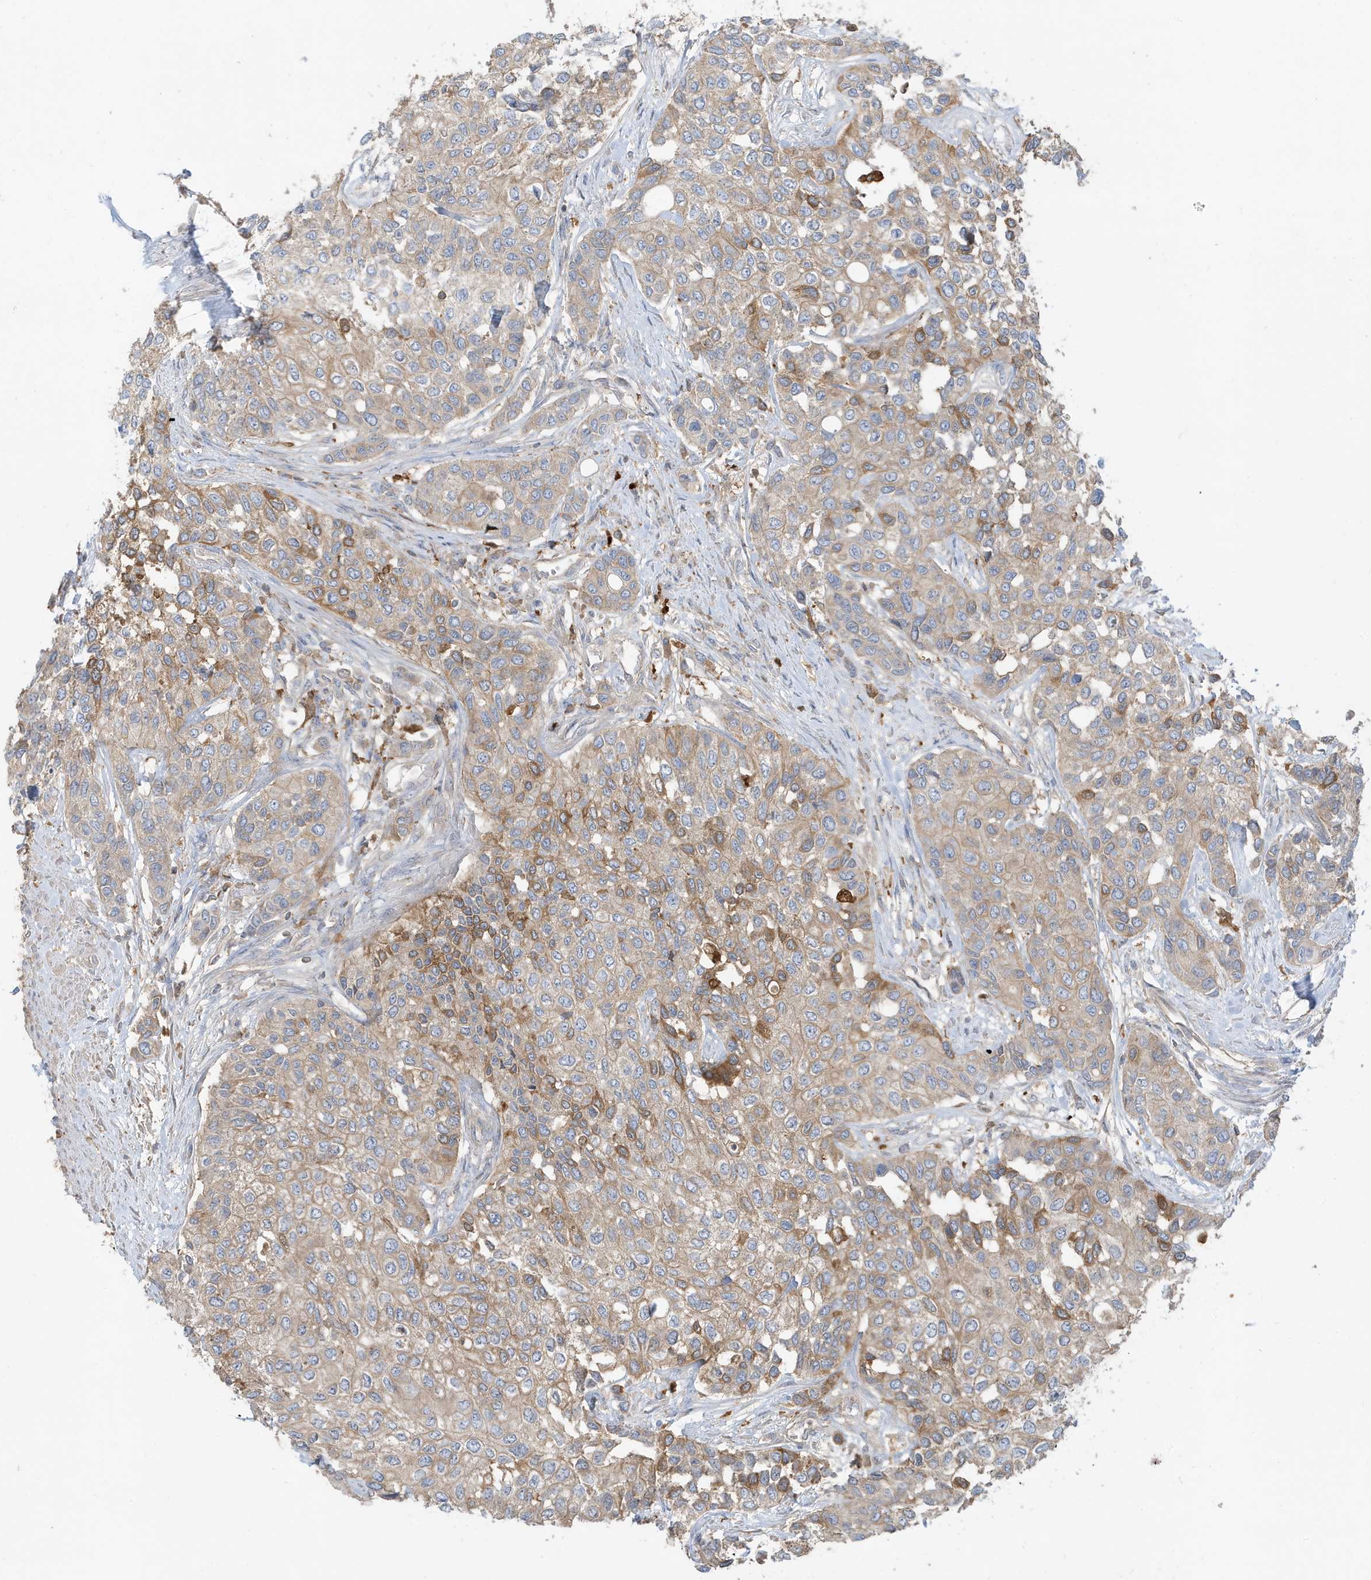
{"staining": {"intensity": "moderate", "quantity": "<25%", "location": "cytoplasmic/membranous"}, "tissue": "urothelial cancer", "cell_type": "Tumor cells", "image_type": "cancer", "snomed": [{"axis": "morphology", "description": "Normal tissue, NOS"}, {"axis": "morphology", "description": "Urothelial carcinoma, High grade"}, {"axis": "topography", "description": "Vascular tissue"}, {"axis": "topography", "description": "Urinary bladder"}], "caption": "Urothelial carcinoma (high-grade) stained with immunohistochemistry shows moderate cytoplasmic/membranous expression in about <25% of tumor cells.", "gene": "ABTB1", "patient": {"sex": "female", "age": 56}}